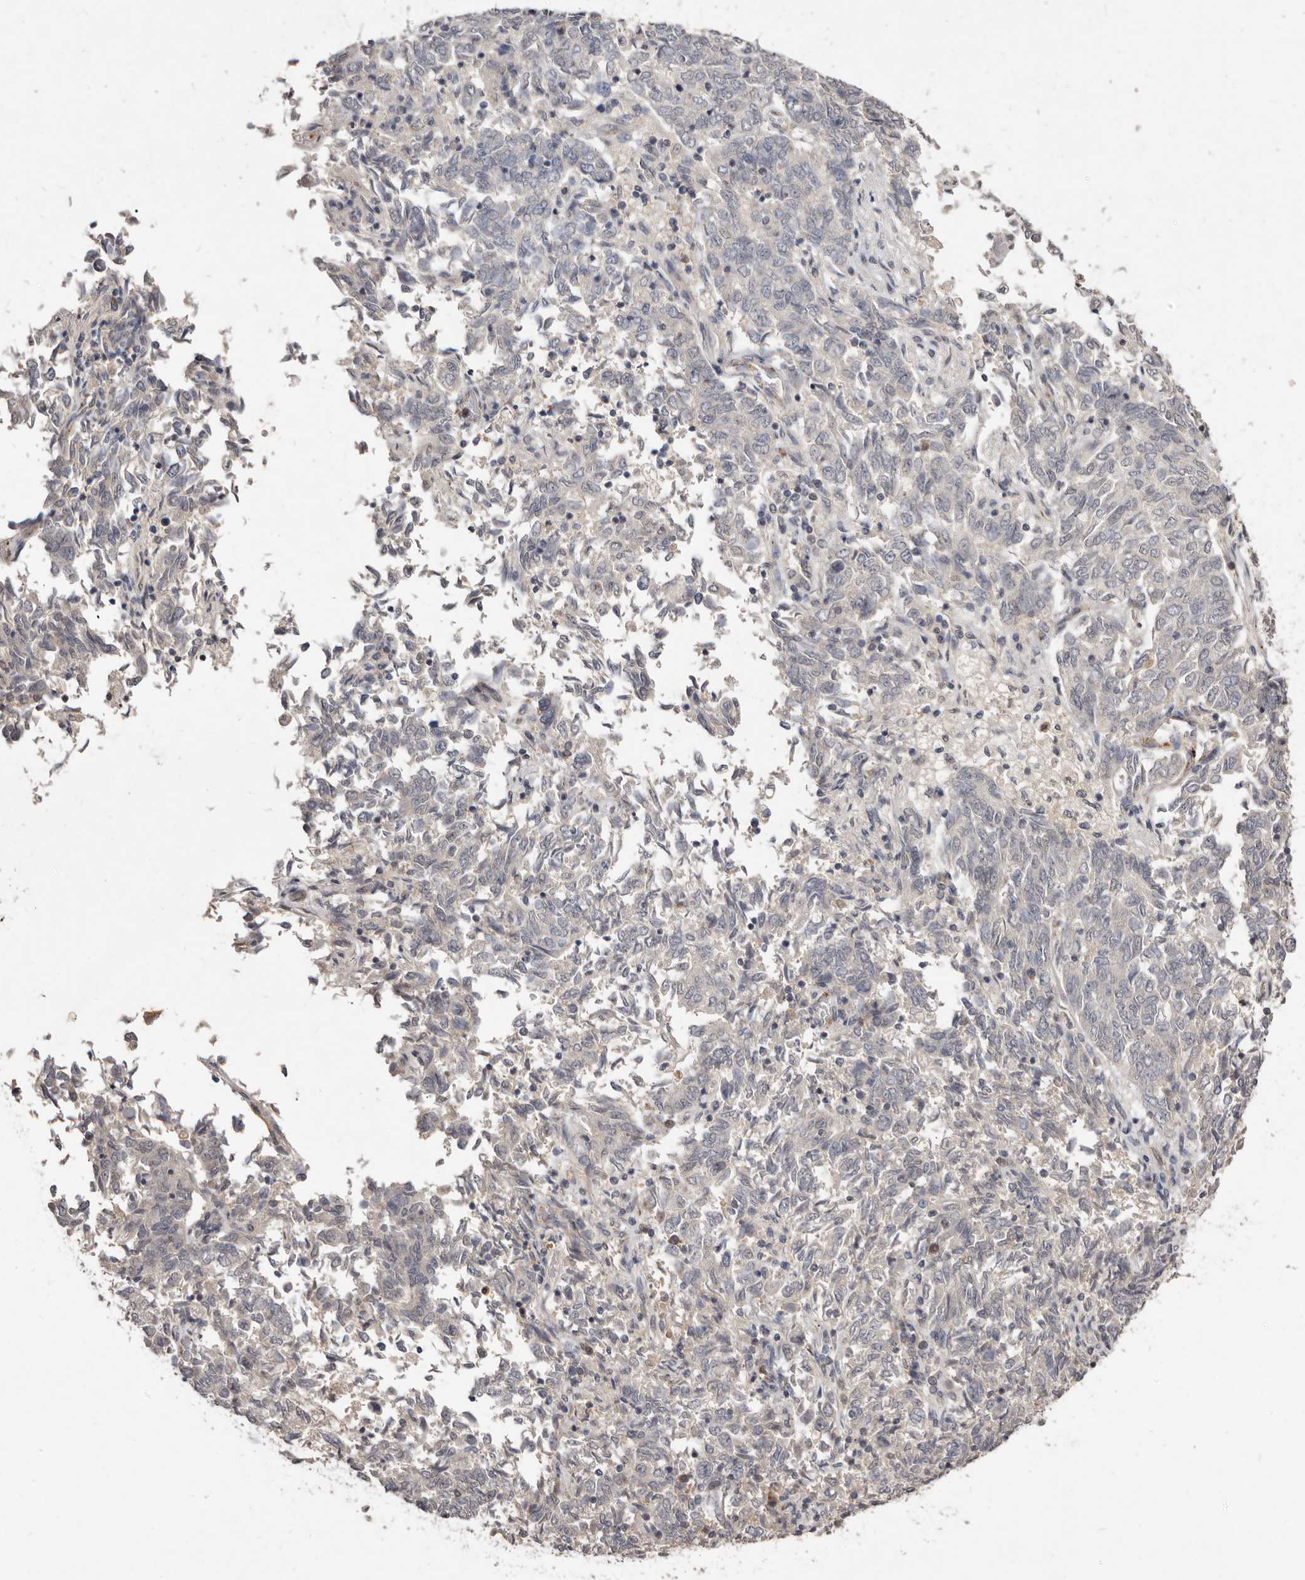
{"staining": {"intensity": "negative", "quantity": "none", "location": "none"}, "tissue": "endometrial cancer", "cell_type": "Tumor cells", "image_type": "cancer", "snomed": [{"axis": "morphology", "description": "Adenocarcinoma, NOS"}, {"axis": "topography", "description": "Endometrium"}], "caption": "Endometrial cancer (adenocarcinoma) was stained to show a protein in brown. There is no significant staining in tumor cells.", "gene": "SULT1E1", "patient": {"sex": "female", "age": 80}}